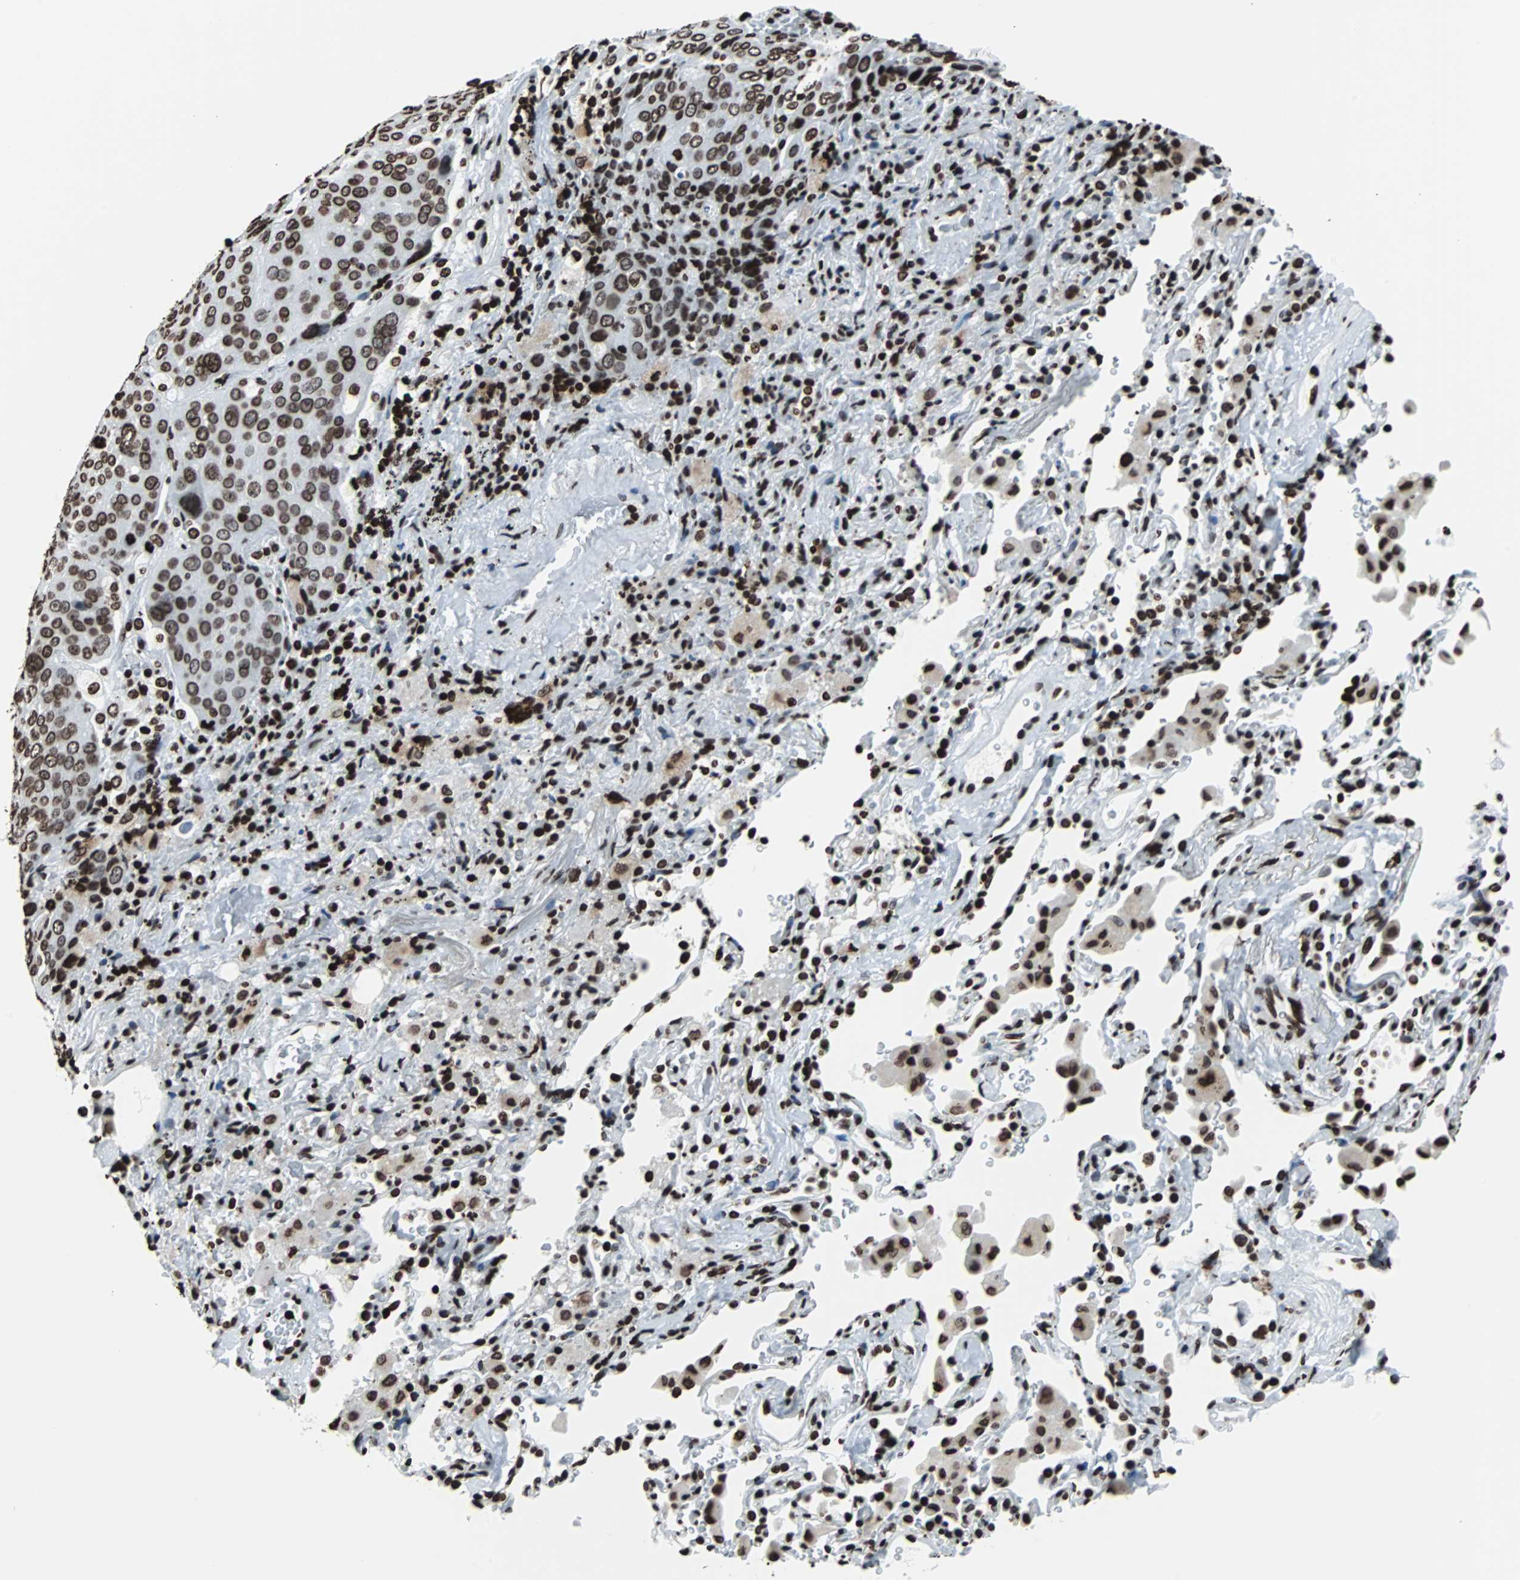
{"staining": {"intensity": "strong", "quantity": ">75%", "location": "nuclear"}, "tissue": "lung cancer", "cell_type": "Tumor cells", "image_type": "cancer", "snomed": [{"axis": "morphology", "description": "Squamous cell carcinoma, NOS"}, {"axis": "topography", "description": "Lung"}], "caption": "This is an image of immunohistochemistry staining of lung cancer, which shows strong expression in the nuclear of tumor cells.", "gene": "H2BC18", "patient": {"sex": "male", "age": 54}}